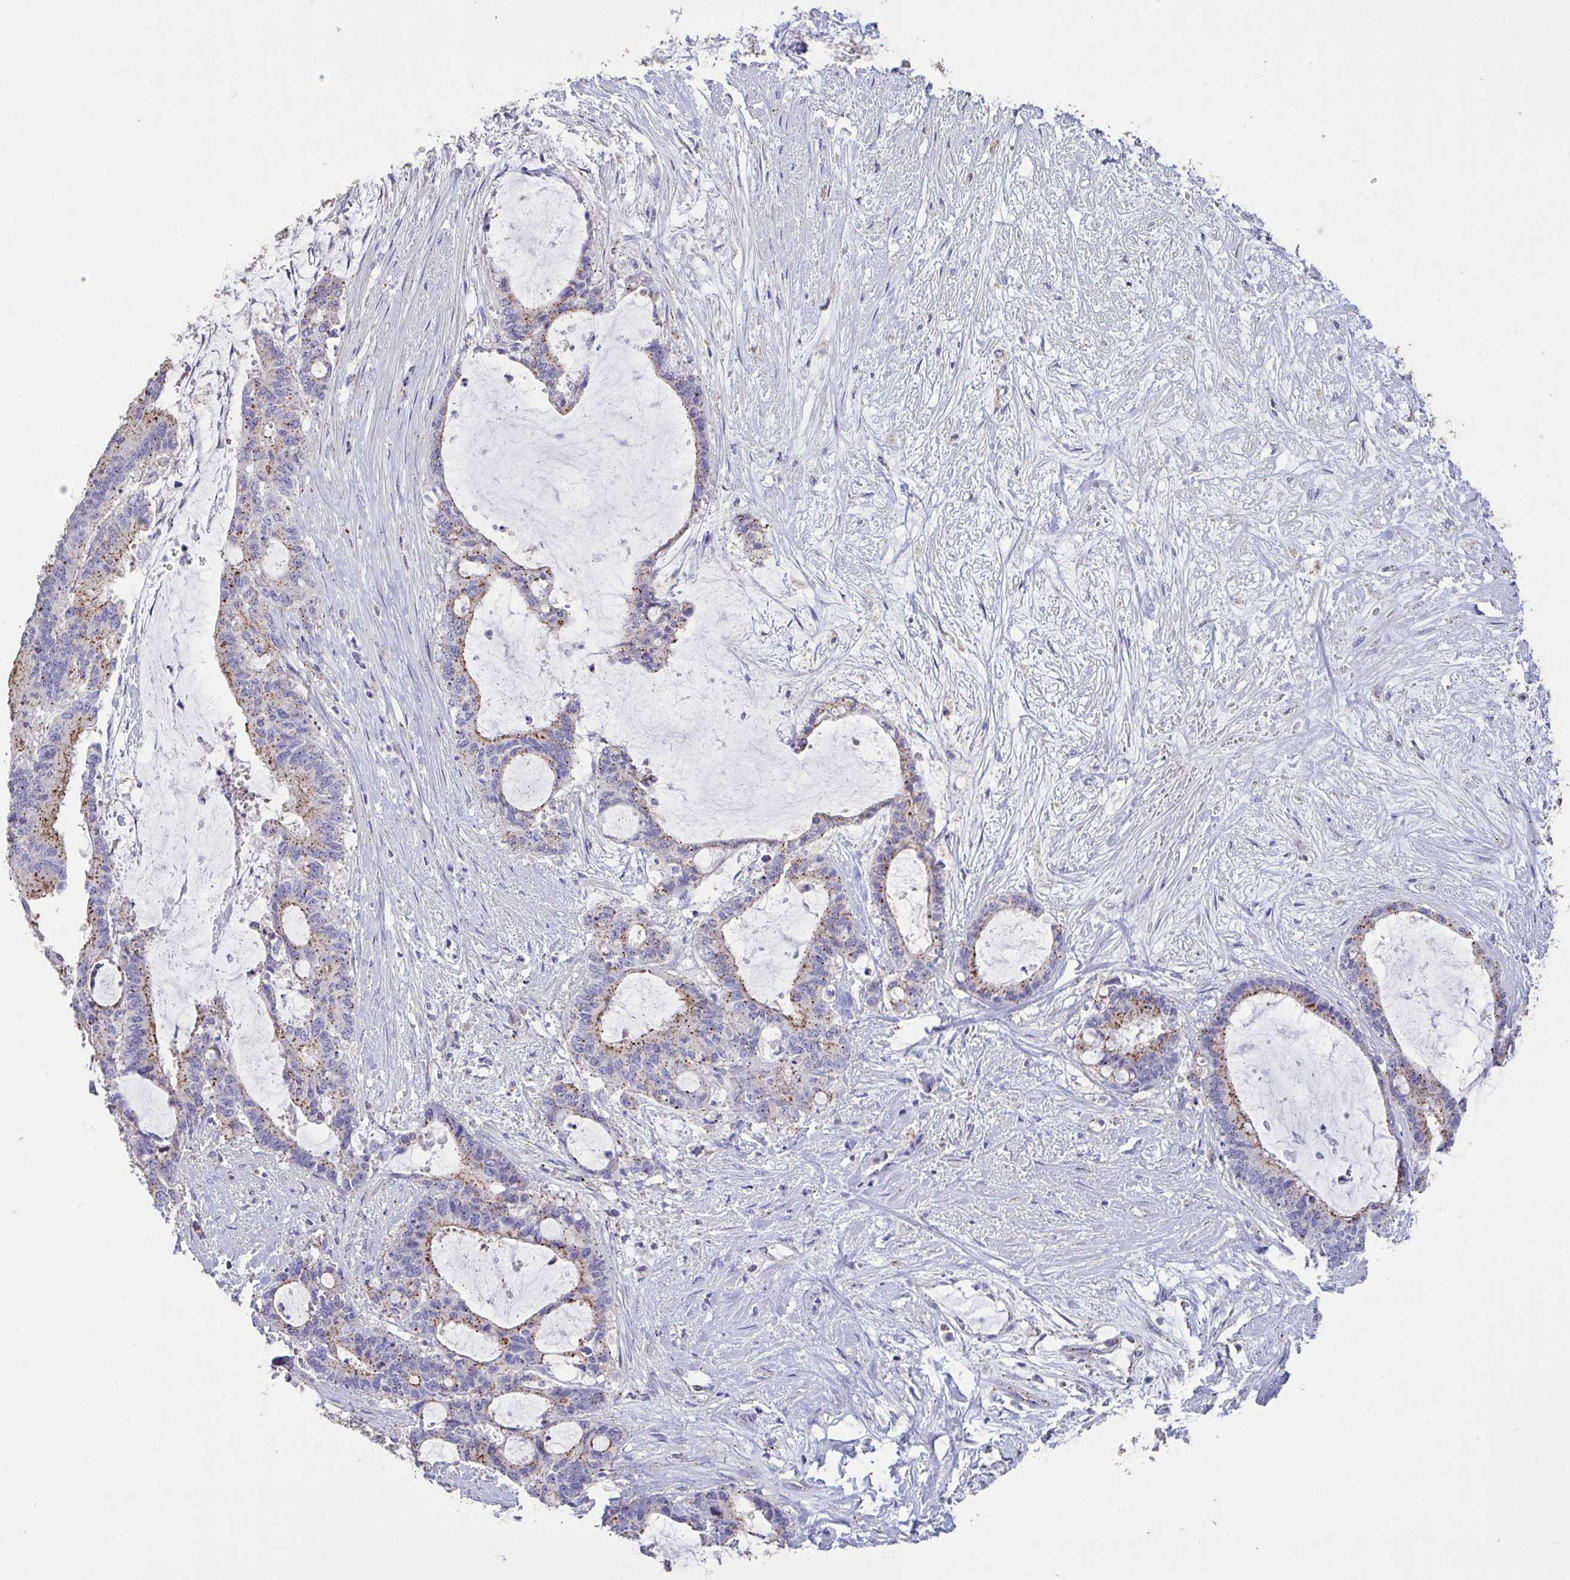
{"staining": {"intensity": "moderate", "quantity": "25%-75%", "location": "cytoplasmic/membranous"}, "tissue": "liver cancer", "cell_type": "Tumor cells", "image_type": "cancer", "snomed": [{"axis": "morphology", "description": "Normal tissue, NOS"}, {"axis": "morphology", "description": "Cholangiocarcinoma"}, {"axis": "topography", "description": "Liver"}, {"axis": "topography", "description": "Peripheral nerve tissue"}], "caption": "Human cholangiocarcinoma (liver) stained with a brown dye displays moderate cytoplasmic/membranous positive positivity in about 25%-75% of tumor cells.", "gene": "CHMP5", "patient": {"sex": "female", "age": 73}}